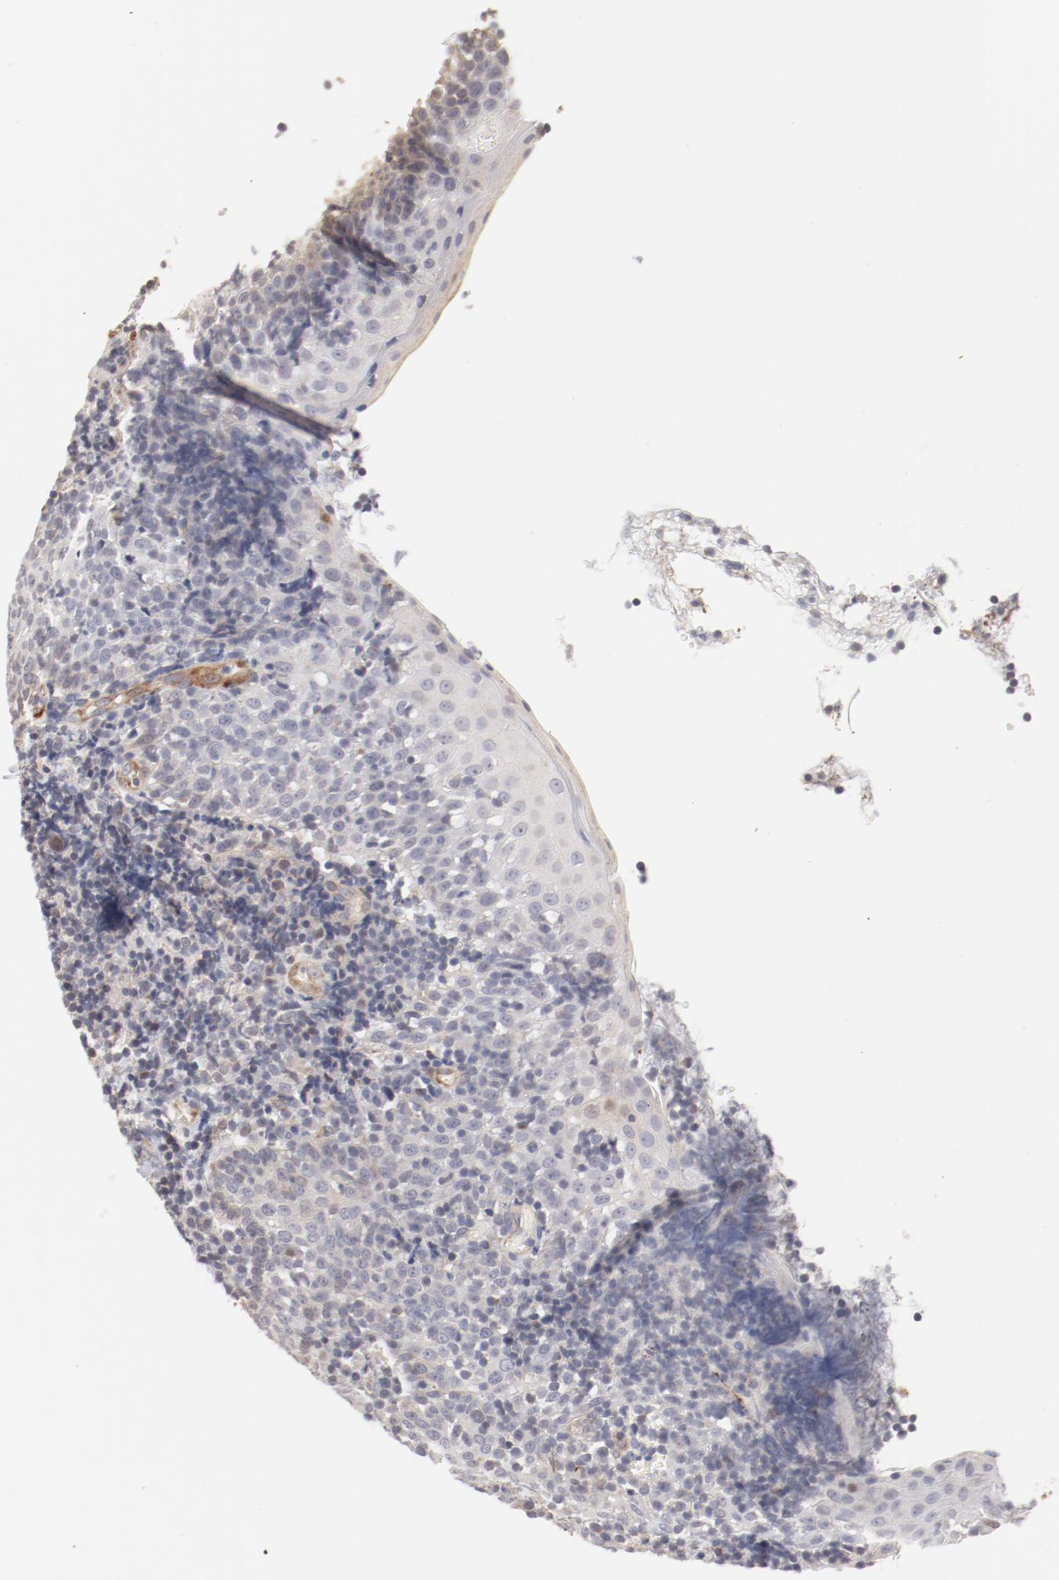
{"staining": {"intensity": "negative", "quantity": "none", "location": "none"}, "tissue": "tonsil", "cell_type": "Germinal center cells", "image_type": "normal", "snomed": [{"axis": "morphology", "description": "Normal tissue, NOS"}, {"axis": "topography", "description": "Tonsil"}], "caption": "DAB (3,3'-diaminobenzidine) immunohistochemical staining of benign human tonsil exhibits no significant staining in germinal center cells.", "gene": "MAGED4B", "patient": {"sex": "female", "age": 40}}